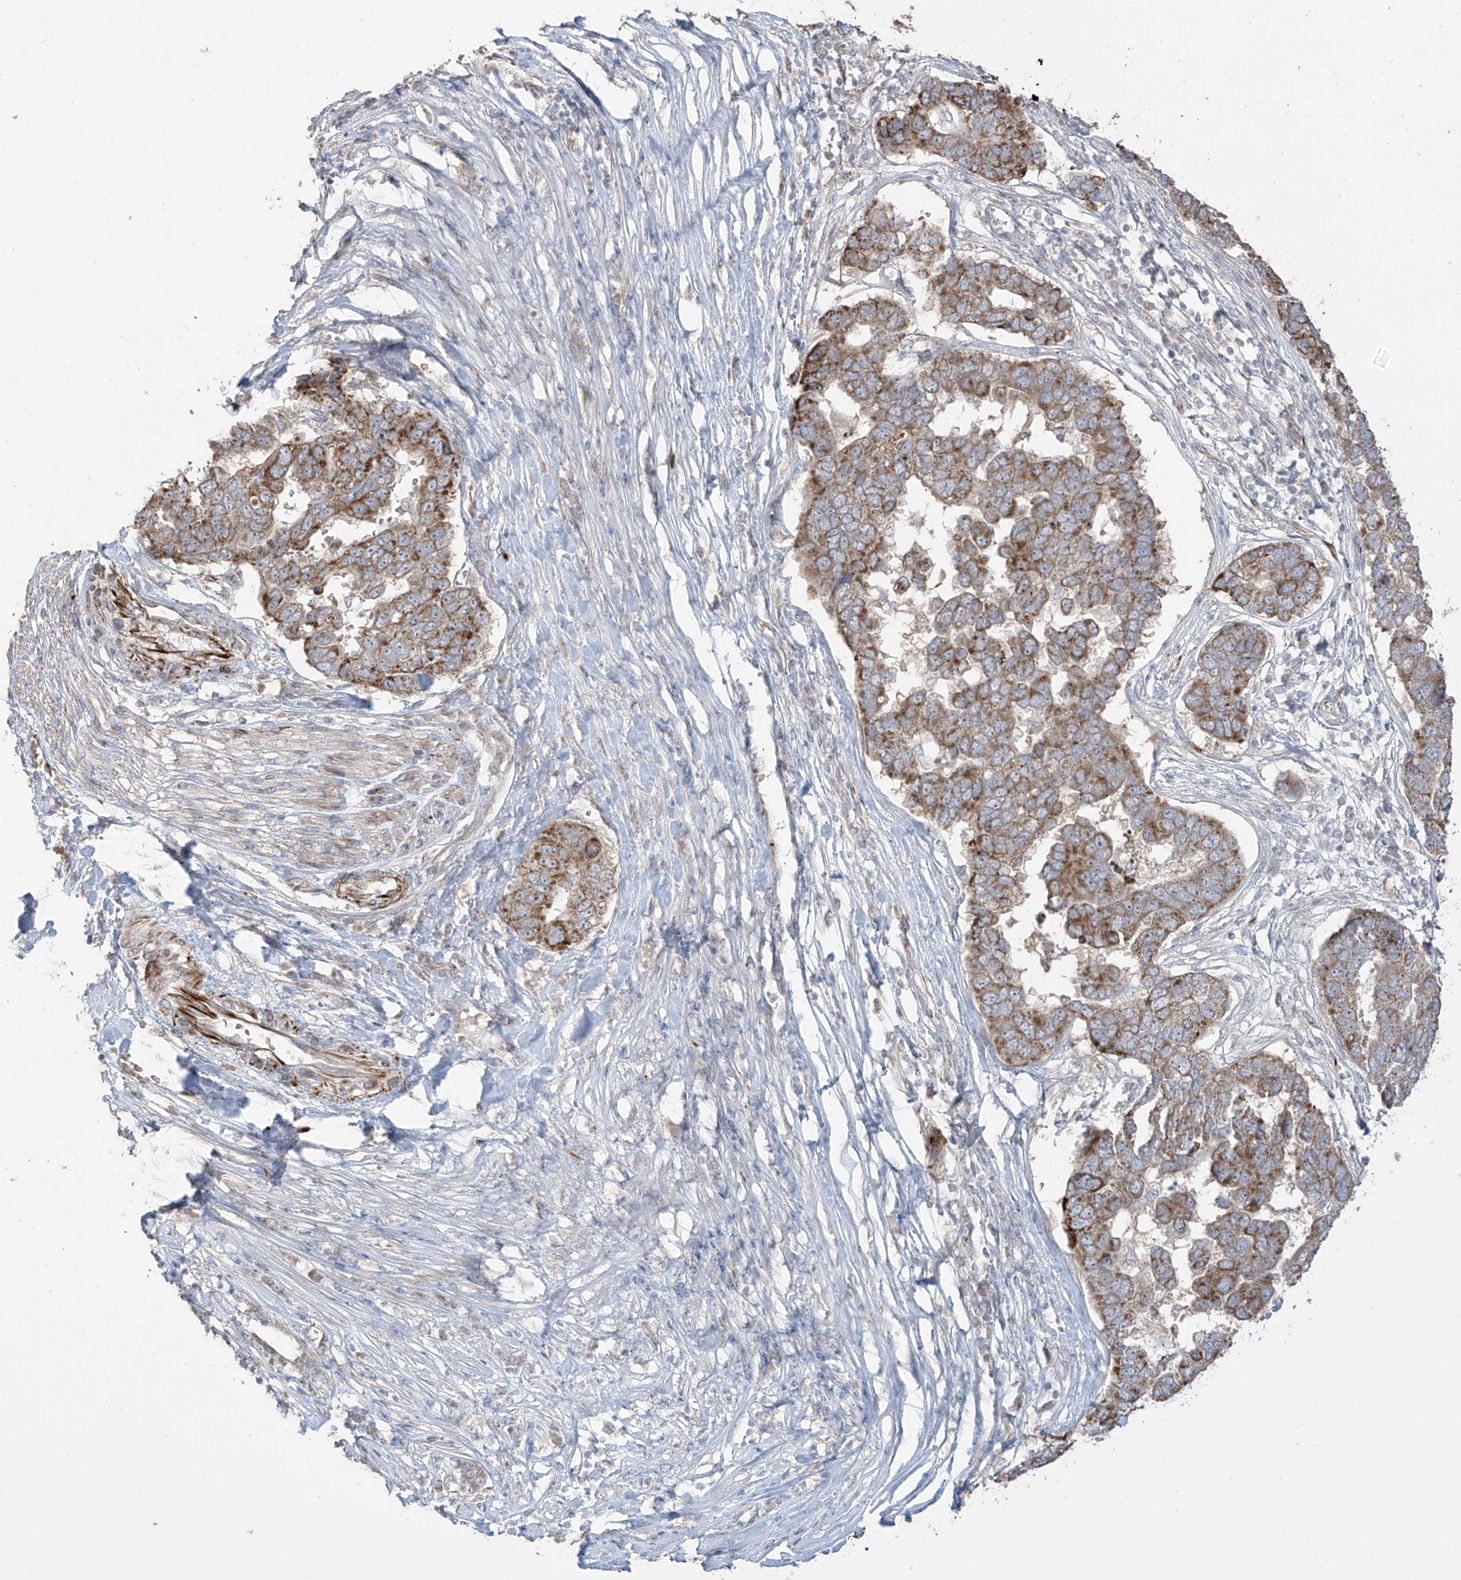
{"staining": {"intensity": "moderate", "quantity": ">75%", "location": "cytoplasmic/membranous"}, "tissue": "pancreatic cancer", "cell_type": "Tumor cells", "image_type": "cancer", "snomed": [{"axis": "morphology", "description": "Adenocarcinoma, NOS"}, {"axis": "topography", "description": "Pancreas"}], "caption": "Immunohistochemical staining of adenocarcinoma (pancreatic) demonstrates medium levels of moderate cytoplasmic/membranous protein expression in about >75% of tumor cells. The staining was performed using DAB (3,3'-diaminobenzidine) to visualize the protein expression in brown, while the nuclei were stained in blue with hematoxylin (Magnification: 20x).", "gene": "DCDC2", "patient": {"sex": "female", "age": 61}}